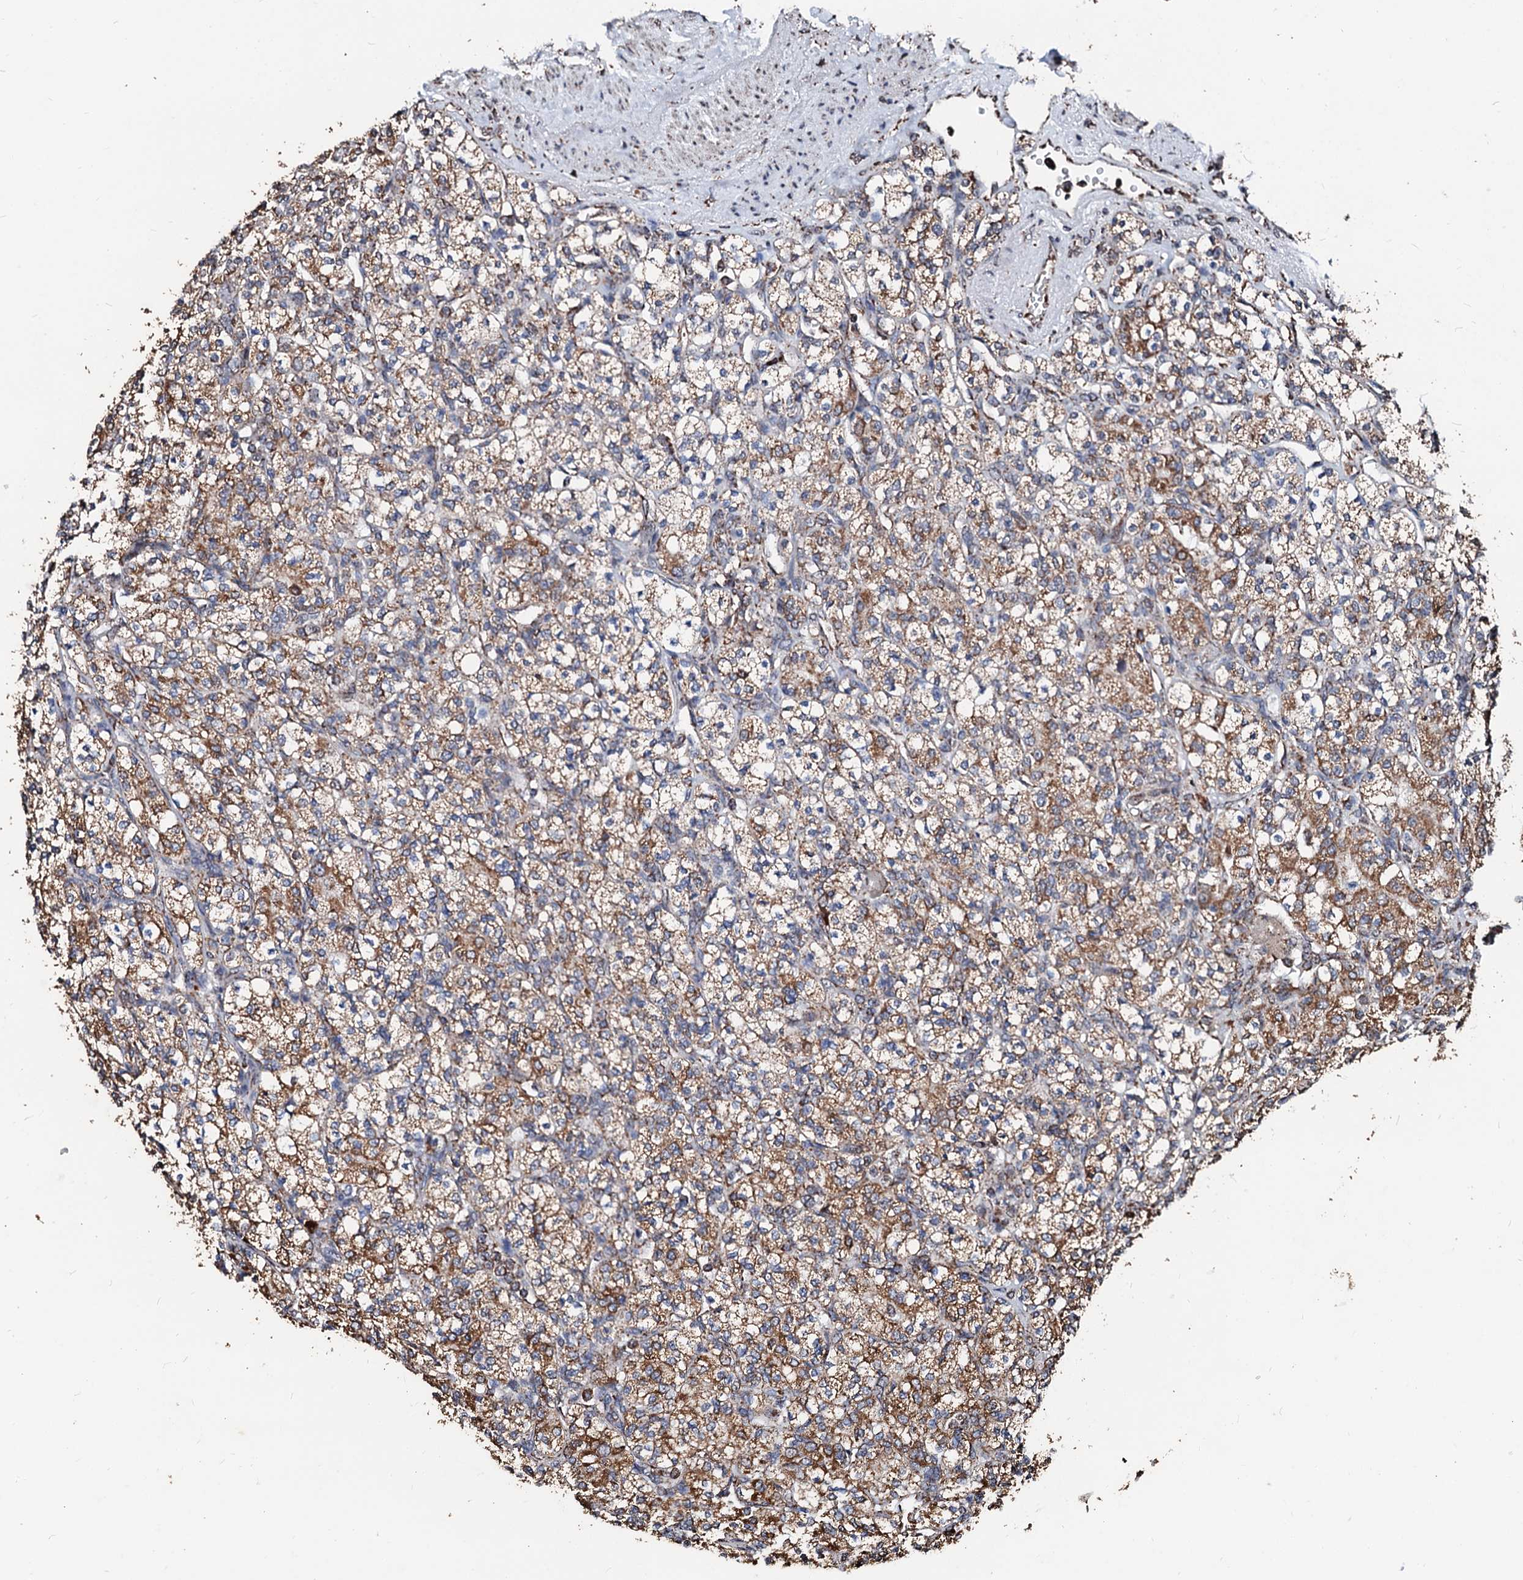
{"staining": {"intensity": "moderate", "quantity": ">75%", "location": "cytoplasmic/membranous"}, "tissue": "renal cancer", "cell_type": "Tumor cells", "image_type": "cancer", "snomed": [{"axis": "morphology", "description": "Adenocarcinoma, NOS"}, {"axis": "topography", "description": "Kidney"}], "caption": "IHC histopathology image of neoplastic tissue: renal cancer stained using immunohistochemistry demonstrates medium levels of moderate protein expression localized specifically in the cytoplasmic/membranous of tumor cells, appearing as a cytoplasmic/membranous brown color.", "gene": "SECISBP2L", "patient": {"sex": "male", "age": 77}}